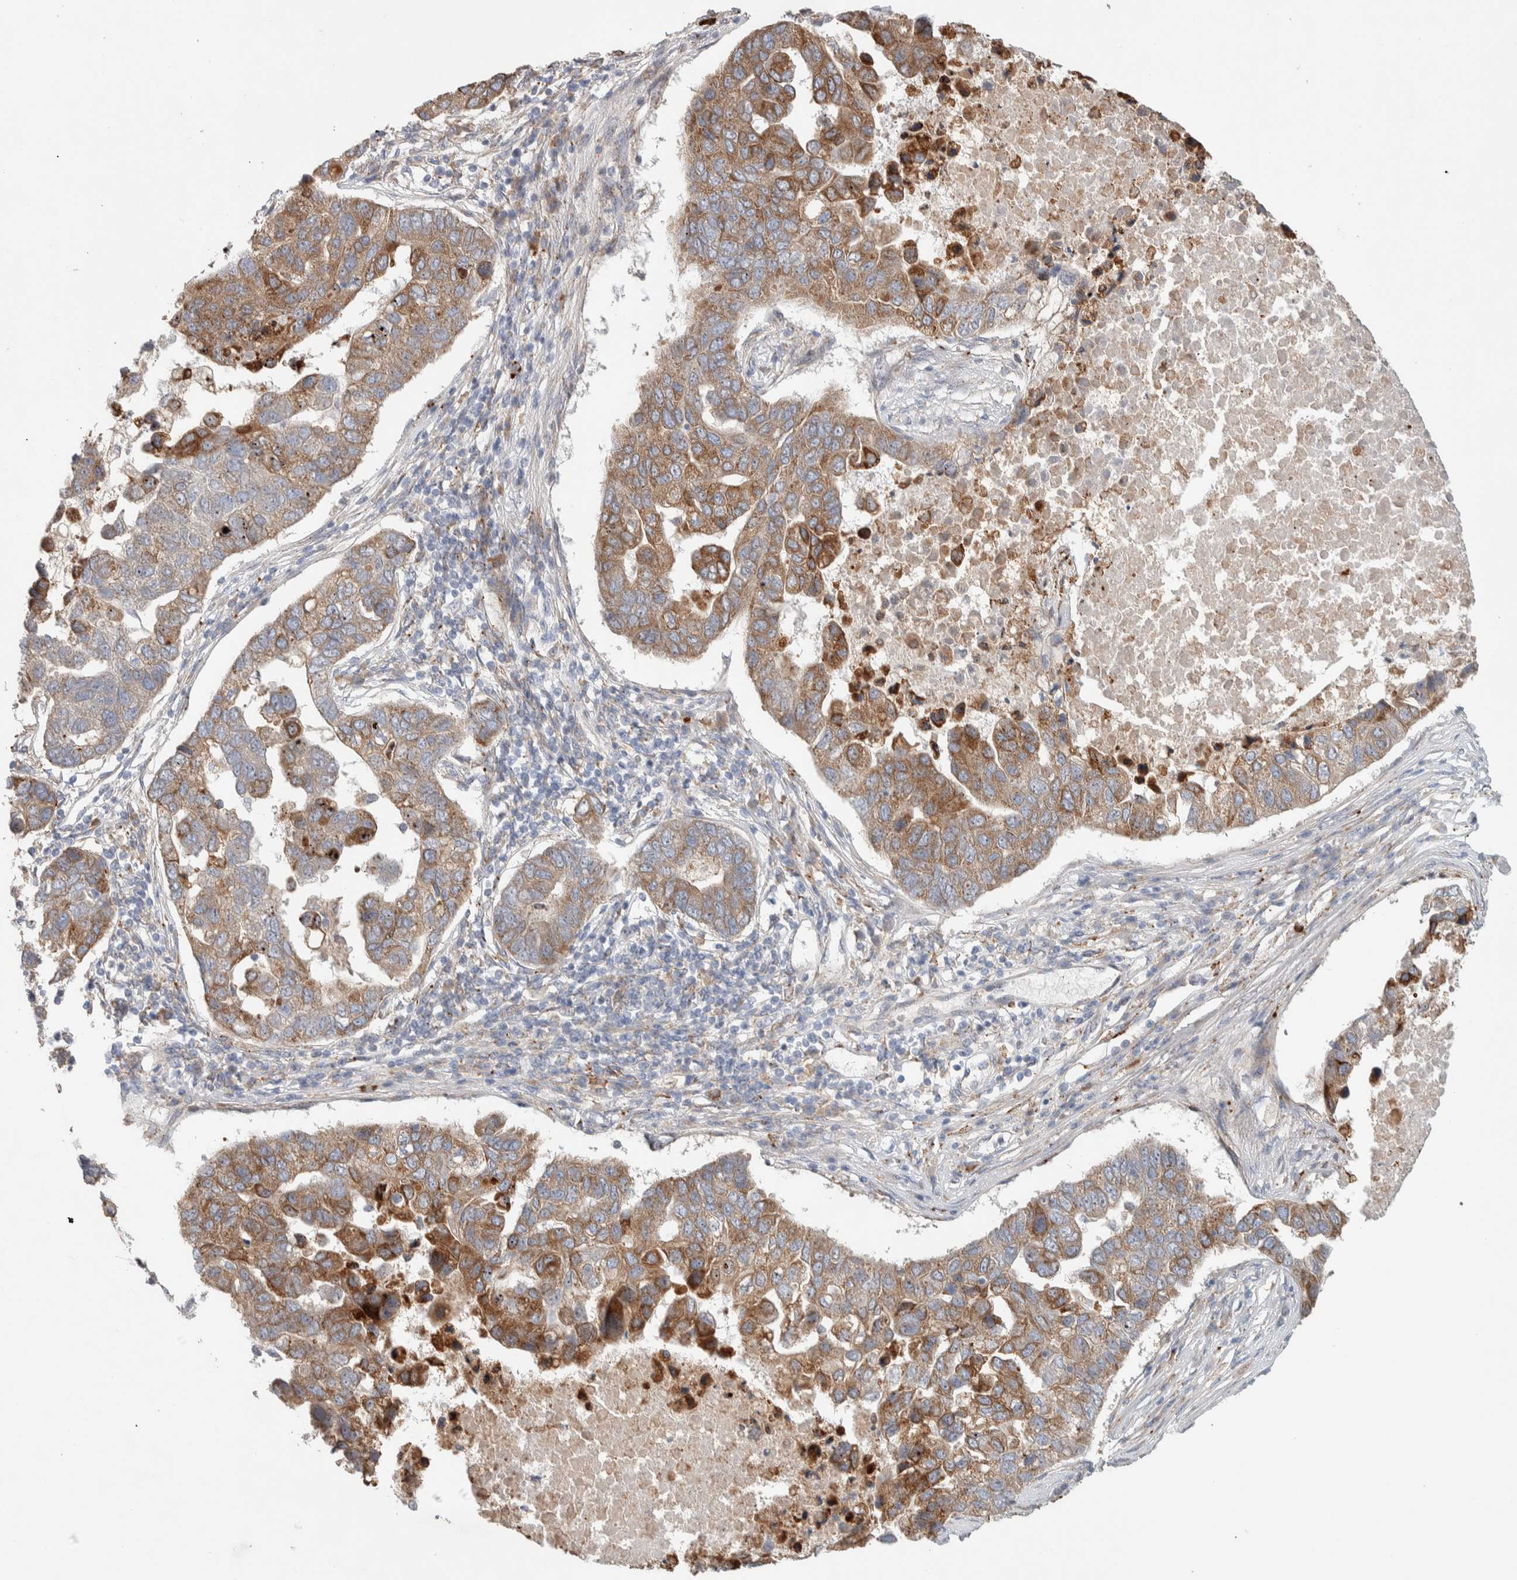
{"staining": {"intensity": "moderate", "quantity": ">75%", "location": "cytoplasmic/membranous"}, "tissue": "pancreatic cancer", "cell_type": "Tumor cells", "image_type": "cancer", "snomed": [{"axis": "morphology", "description": "Adenocarcinoma, NOS"}, {"axis": "topography", "description": "Pancreas"}], "caption": "Immunohistochemical staining of pancreatic cancer (adenocarcinoma) shows medium levels of moderate cytoplasmic/membranous expression in approximately >75% of tumor cells.", "gene": "ADCY8", "patient": {"sex": "female", "age": 61}}